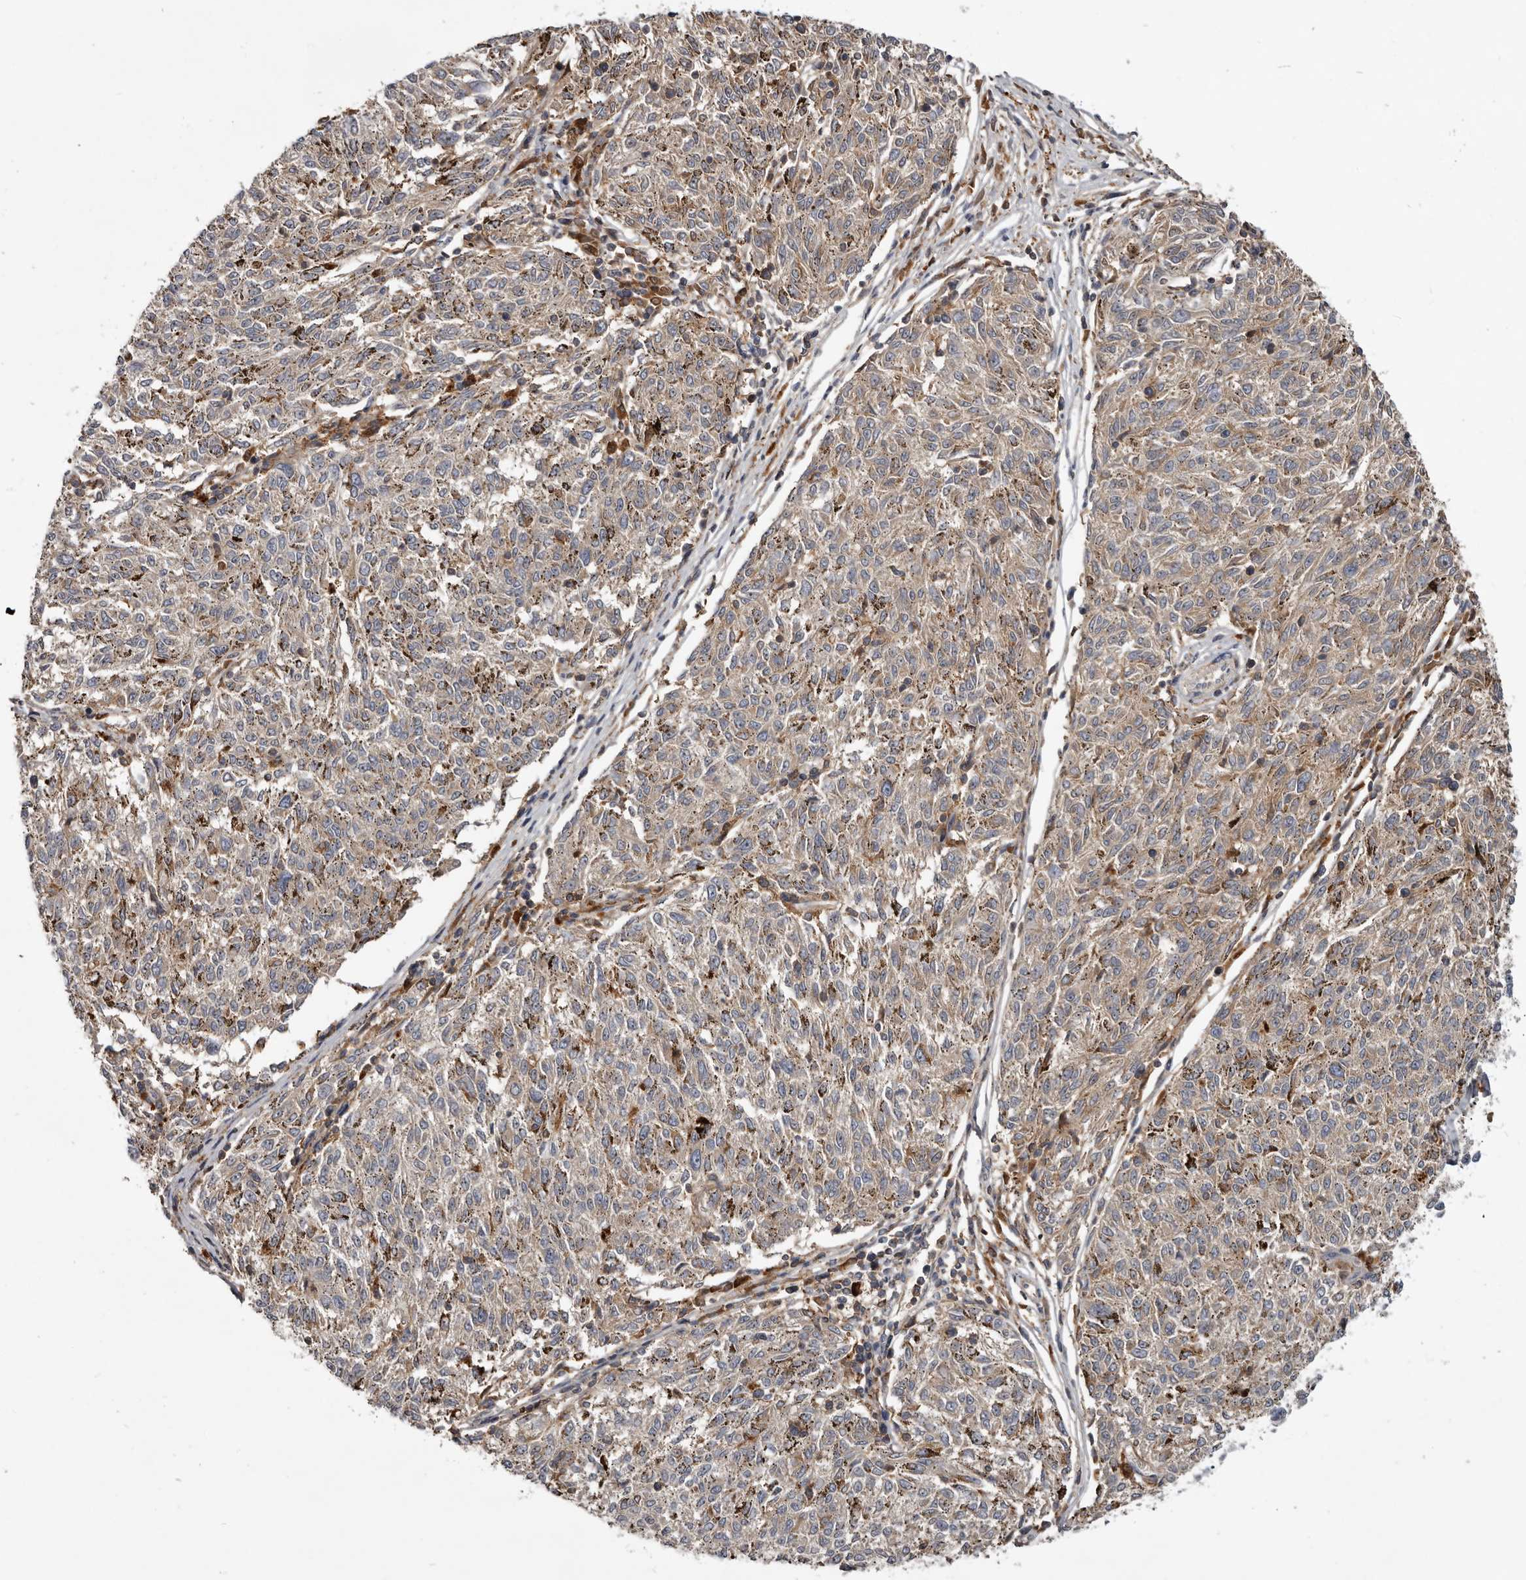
{"staining": {"intensity": "weak", "quantity": ">75%", "location": "cytoplasmic/membranous"}, "tissue": "melanoma", "cell_type": "Tumor cells", "image_type": "cancer", "snomed": [{"axis": "morphology", "description": "Malignant melanoma, NOS"}, {"axis": "topography", "description": "Skin"}], "caption": "DAB immunohistochemical staining of human melanoma shows weak cytoplasmic/membranous protein expression in about >75% of tumor cells. (DAB = brown stain, brightfield microscopy at high magnification).", "gene": "TTC39A", "patient": {"sex": "female", "age": 72}}